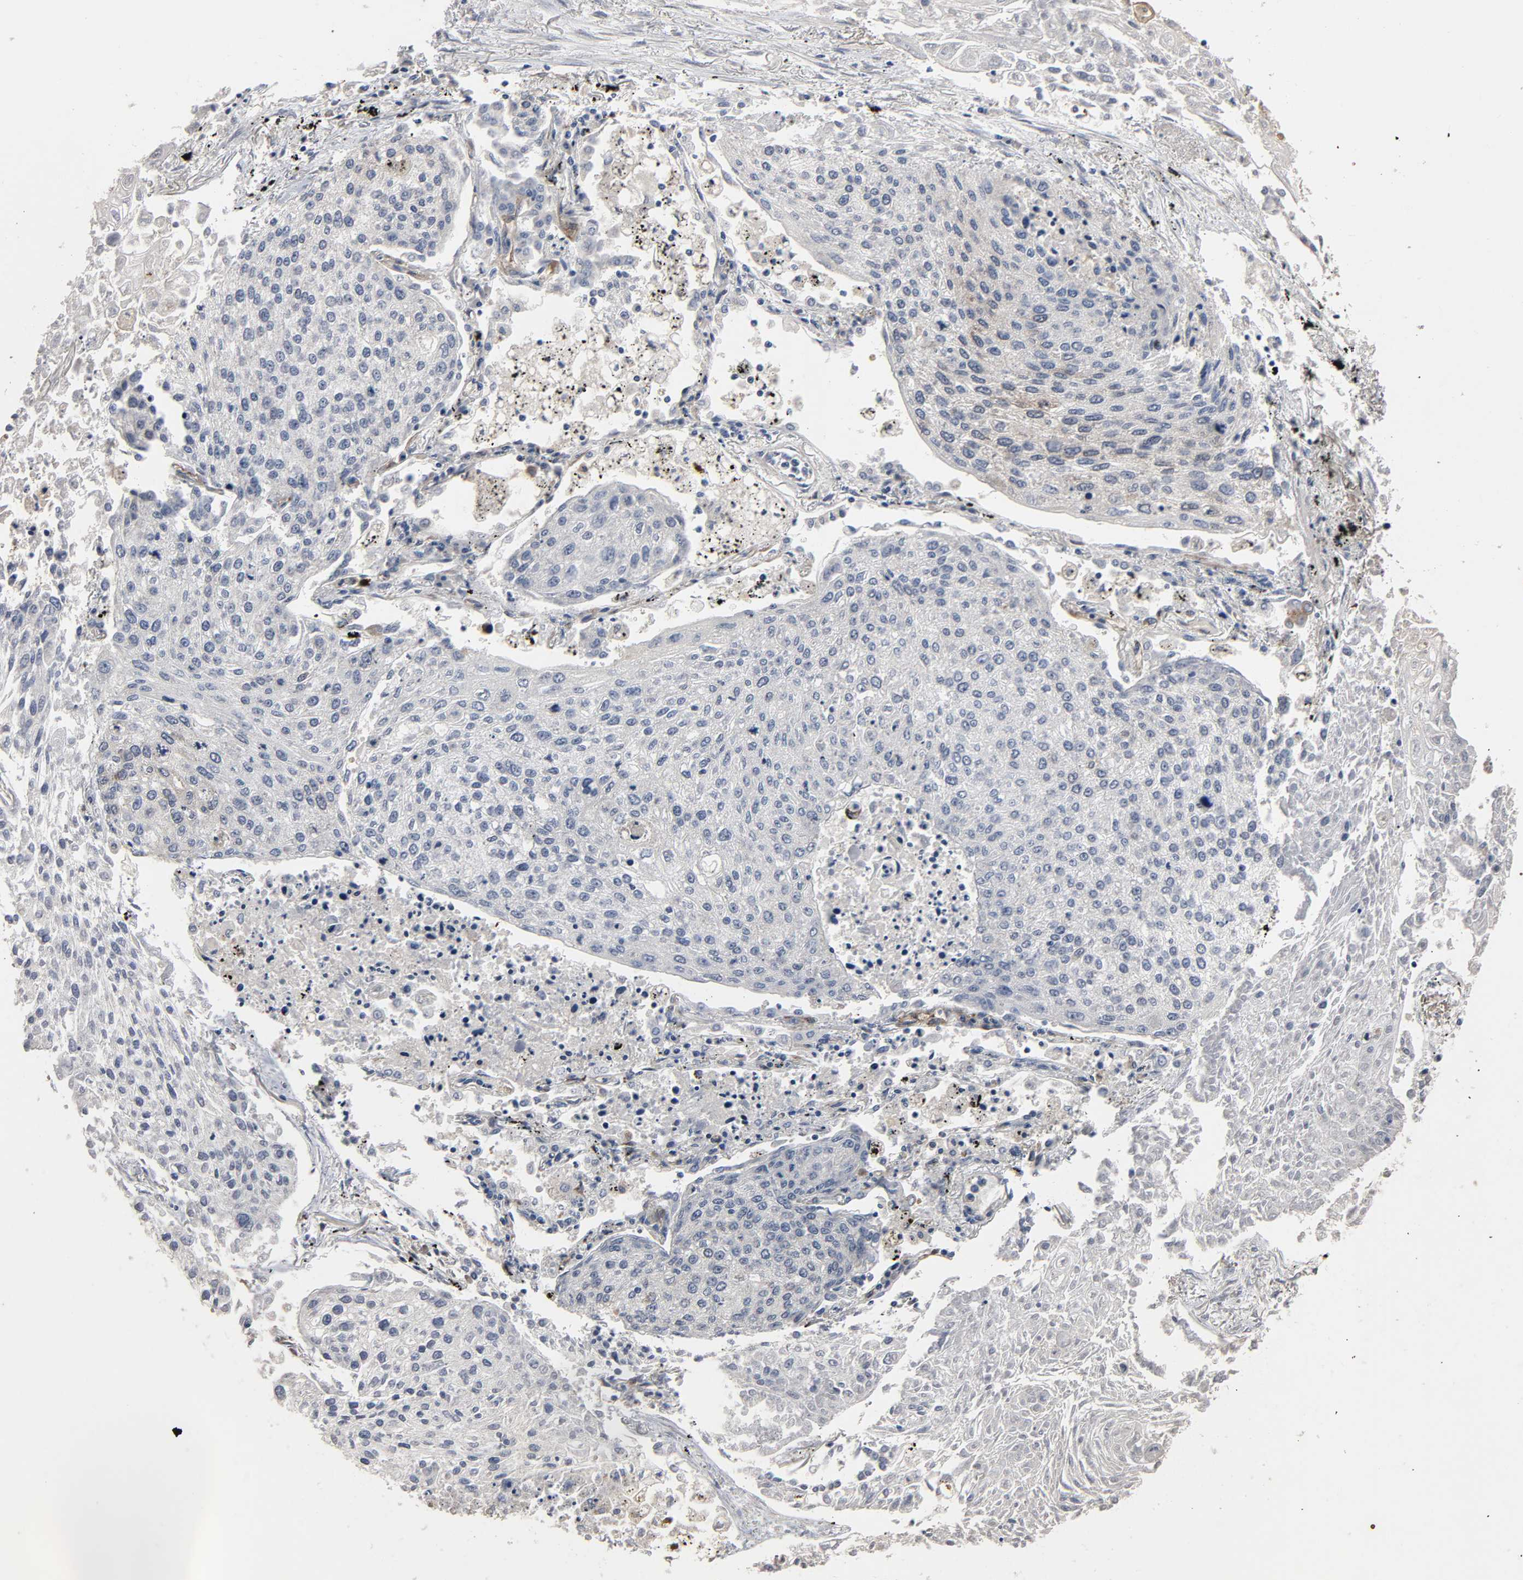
{"staining": {"intensity": "negative", "quantity": "none", "location": "none"}, "tissue": "lung cancer", "cell_type": "Tumor cells", "image_type": "cancer", "snomed": [{"axis": "morphology", "description": "Squamous cell carcinoma, NOS"}, {"axis": "topography", "description": "Lung"}], "caption": "A high-resolution image shows immunohistochemistry (IHC) staining of lung squamous cell carcinoma, which reveals no significant expression in tumor cells. (Brightfield microscopy of DAB immunohistochemistry (IHC) at high magnification).", "gene": "KDR", "patient": {"sex": "male", "age": 75}}